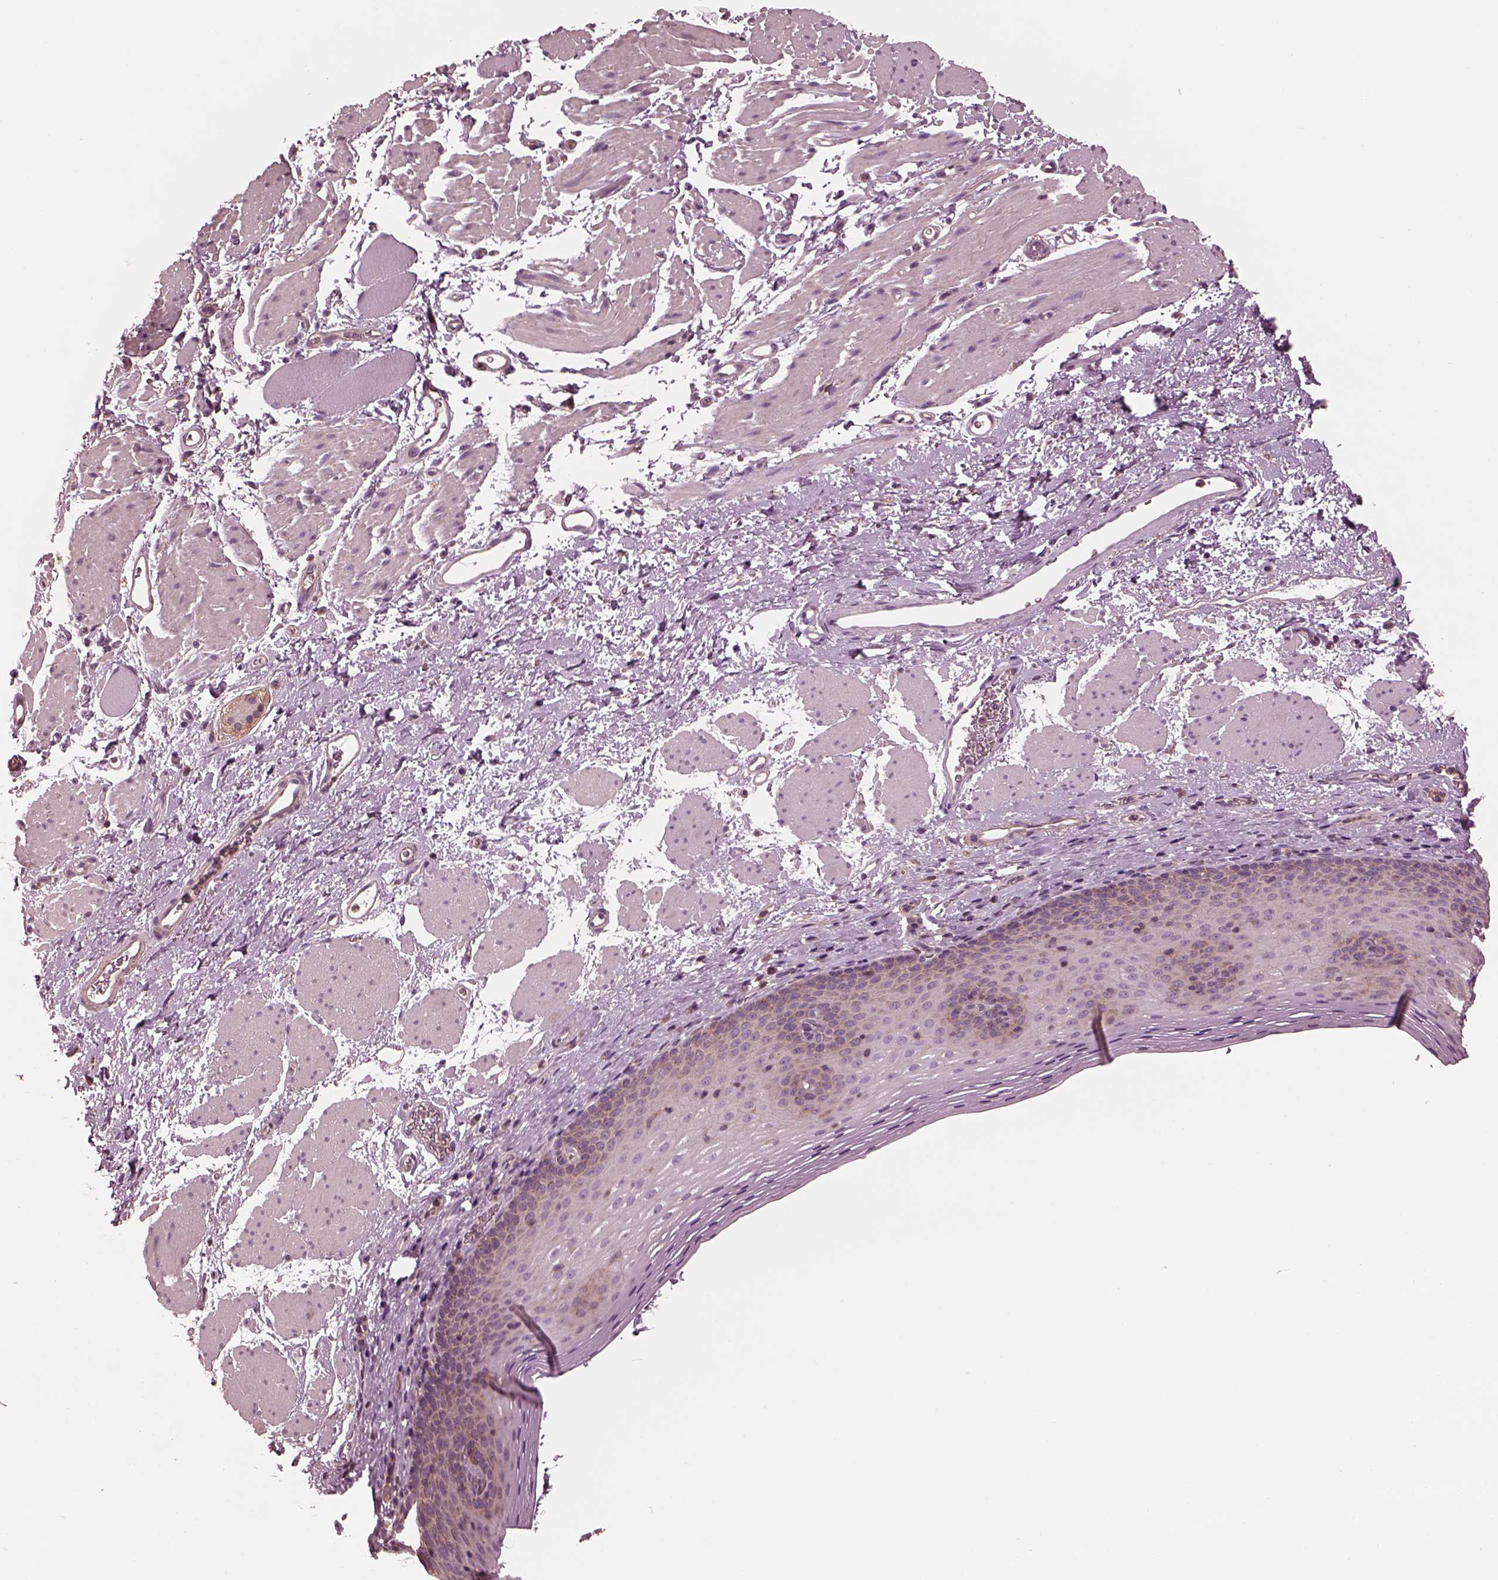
{"staining": {"intensity": "weak", "quantity": "<25%", "location": "cytoplasmic/membranous"}, "tissue": "esophagus", "cell_type": "Squamous epithelial cells", "image_type": "normal", "snomed": [{"axis": "morphology", "description": "Normal tissue, NOS"}, {"axis": "topography", "description": "Esophagus"}], "caption": "Immunohistochemistry (IHC) of normal esophagus reveals no positivity in squamous epithelial cells.", "gene": "STK33", "patient": {"sex": "female", "age": 68}}